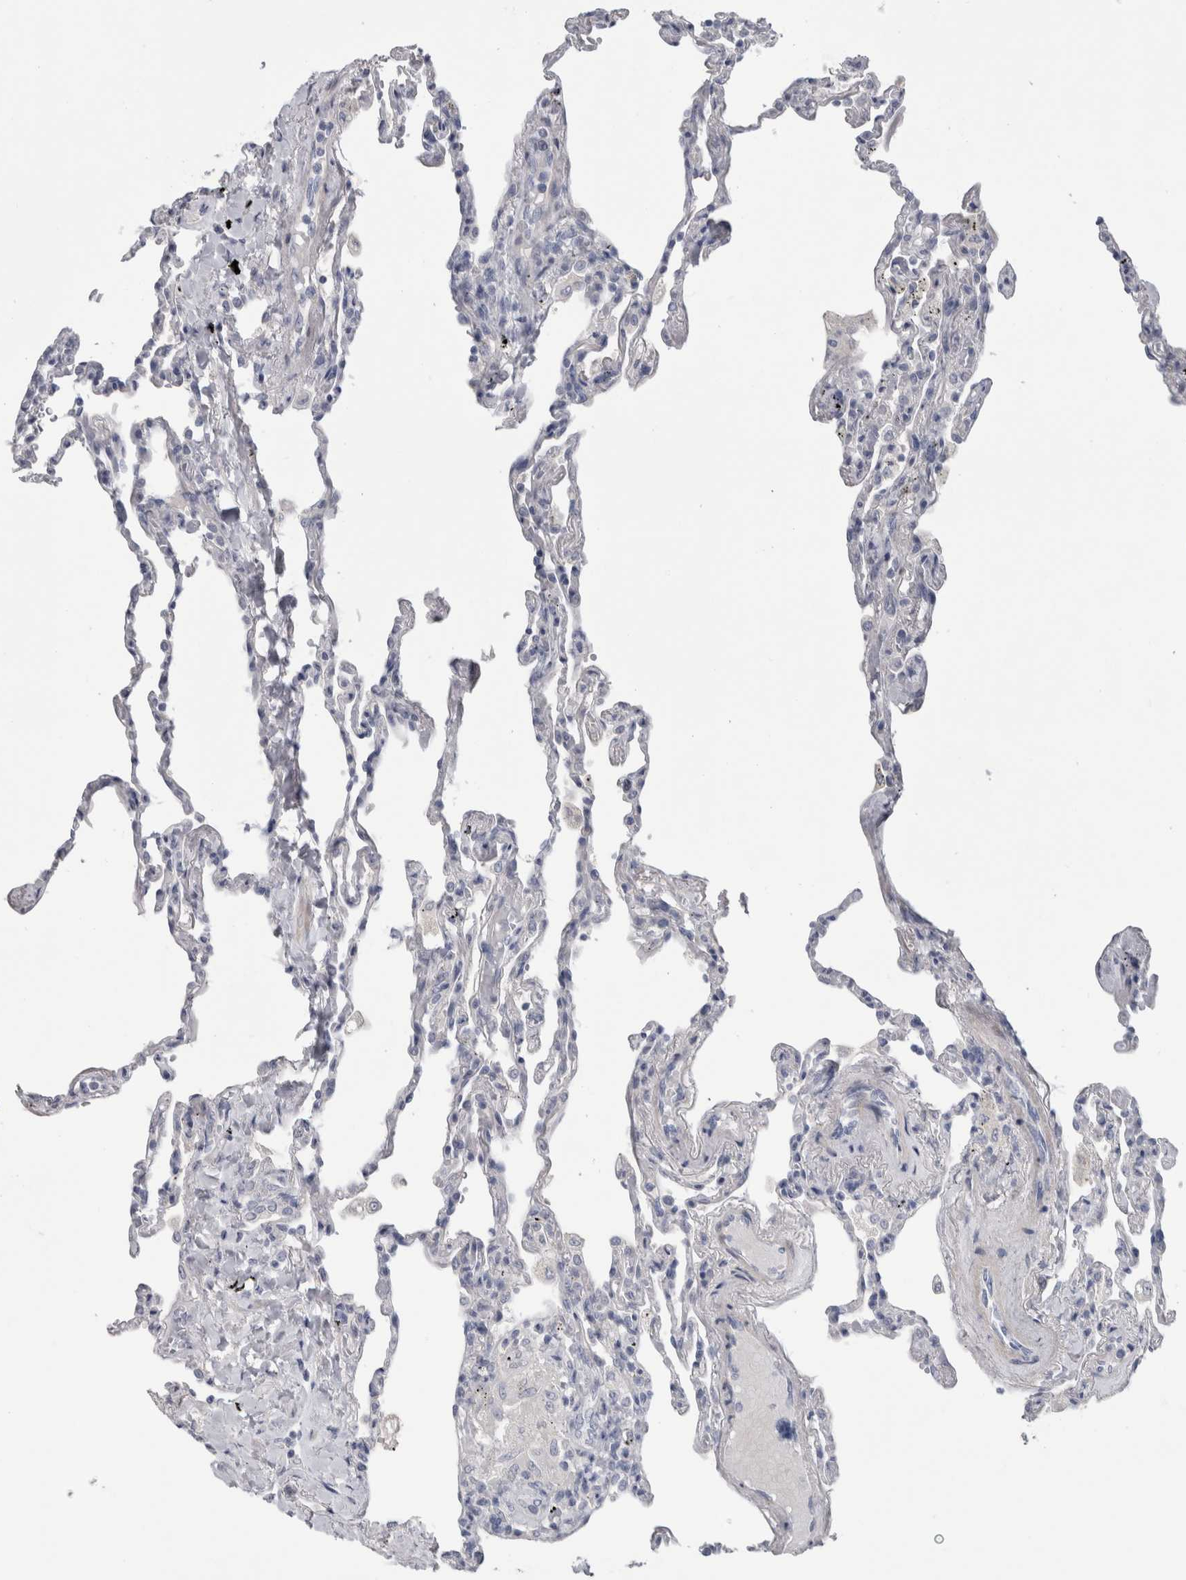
{"staining": {"intensity": "negative", "quantity": "none", "location": "none"}, "tissue": "lung", "cell_type": "Alveolar cells", "image_type": "normal", "snomed": [{"axis": "morphology", "description": "Normal tissue, NOS"}, {"axis": "topography", "description": "Lung"}], "caption": "Protein analysis of normal lung shows no significant positivity in alveolar cells. Nuclei are stained in blue.", "gene": "ADAM2", "patient": {"sex": "male", "age": 59}}